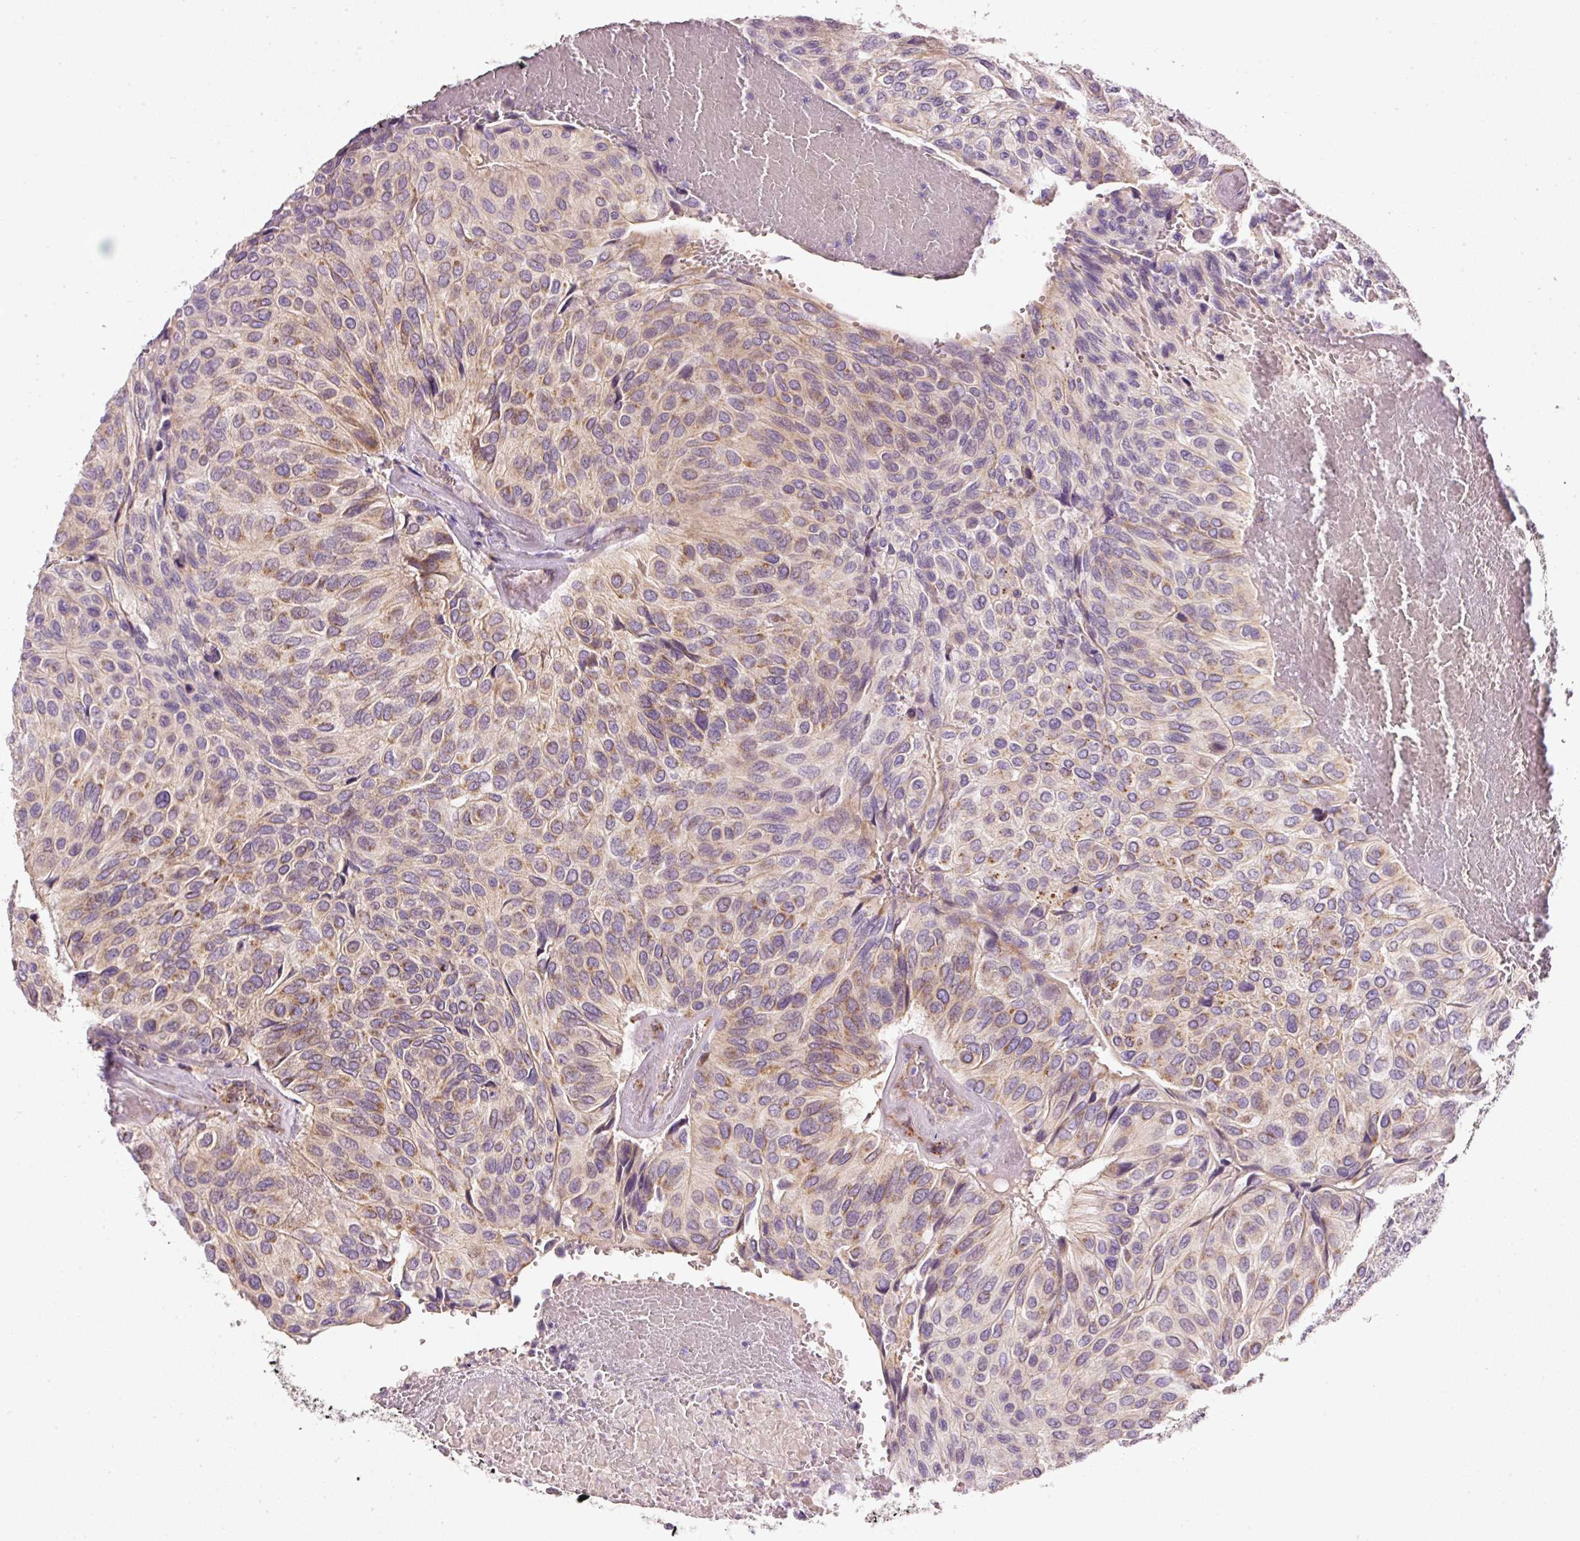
{"staining": {"intensity": "moderate", "quantity": "25%-75%", "location": "cytoplasmic/membranous"}, "tissue": "urothelial cancer", "cell_type": "Tumor cells", "image_type": "cancer", "snomed": [{"axis": "morphology", "description": "Urothelial carcinoma, High grade"}, {"axis": "topography", "description": "Urinary bladder"}], "caption": "About 25%-75% of tumor cells in urothelial cancer demonstrate moderate cytoplasmic/membranous protein positivity as visualized by brown immunohistochemical staining.", "gene": "FAM78B", "patient": {"sex": "male", "age": 66}}